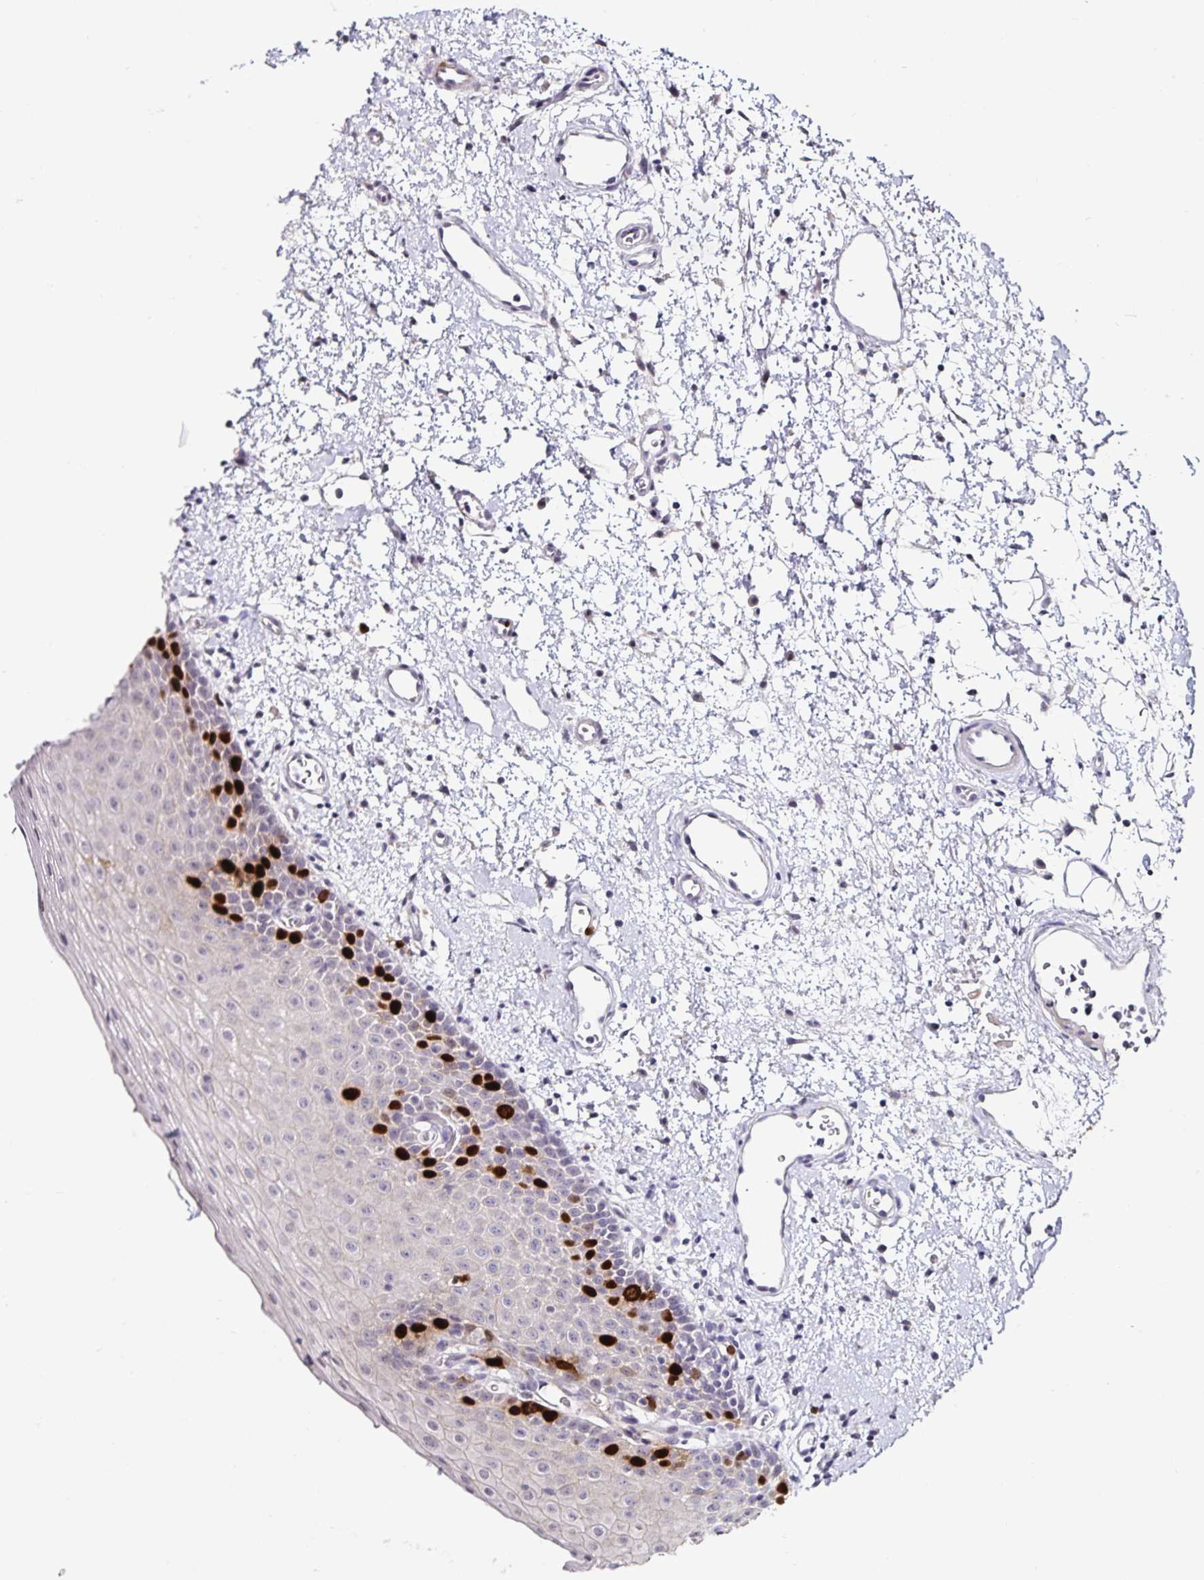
{"staining": {"intensity": "strong", "quantity": "<25%", "location": "nuclear"}, "tissue": "oral mucosa", "cell_type": "Squamous epithelial cells", "image_type": "normal", "snomed": [{"axis": "morphology", "description": "Normal tissue, NOS"}, {"axis": "topography", "description": "Oral tissue"}, {"axis": "topography", "description": "Head-Neck"}], "caption": "A brown stain highlights strong nuclear positivity of a protein in squamous epithelial cells of normal oral mucosa.", "gene": "ANLN", "patient": {"sex": "female", "age": 55}}